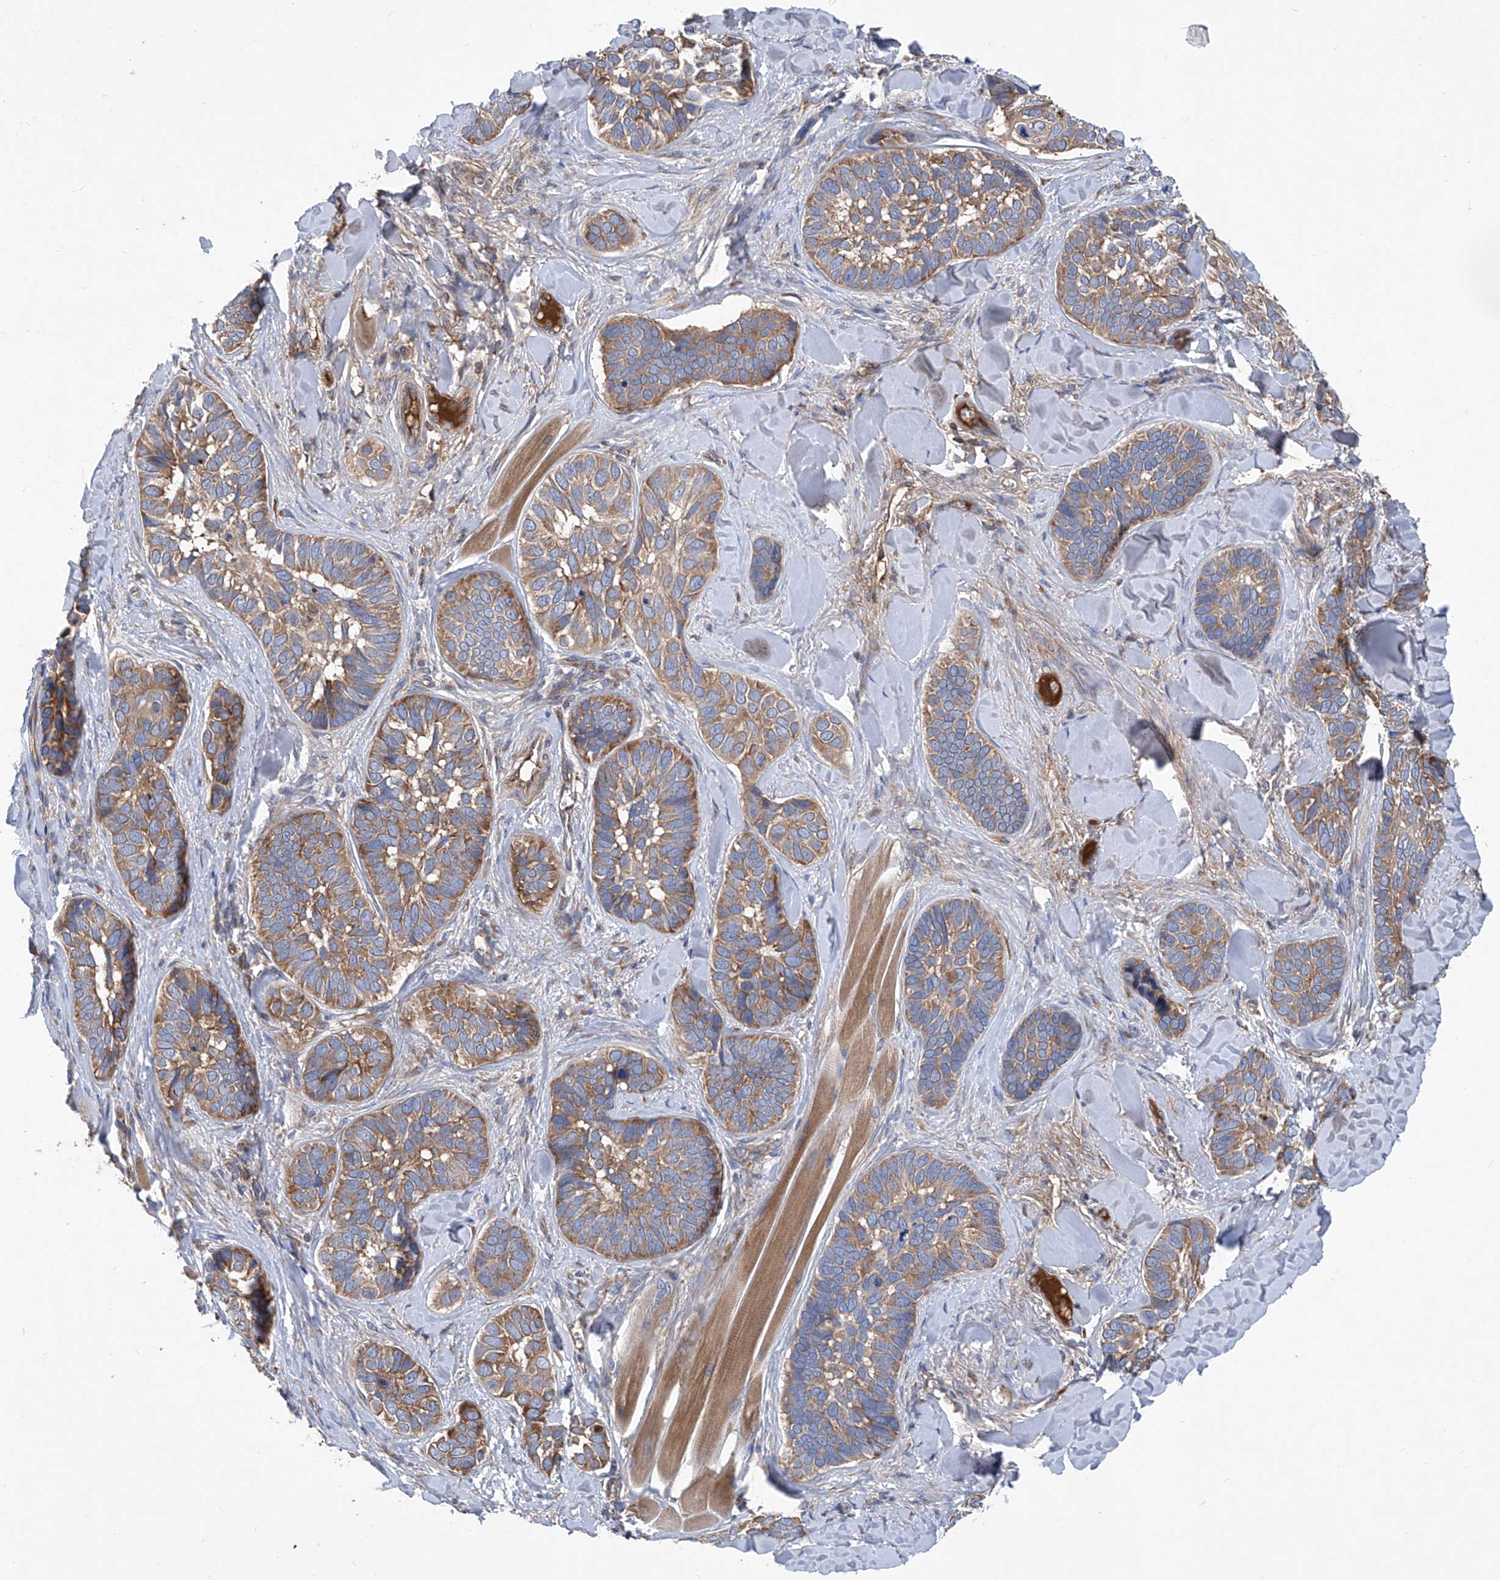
{"staining": {"intensity": "moderate", "quantity": ">75%", "location": "cytoplasmic/membranous"}, "tissue": "skin cancer", "cell_type": "Tumor cells", "image_type": "cancer", "snomed": [{"axis": "morphology", "description": "Basal cell carcinoma"}, {"axis": "topography", "description": "Skin"}], "caption": "Moderate cytoplasmic/membranous staining for a protein is present in approximately >75% of tumor cells of basal cell carcinoma (skin) using immunohistochemistry (IHC).", "gene": "ASCC3", "patient": {"sex": "male", "age": 62}}